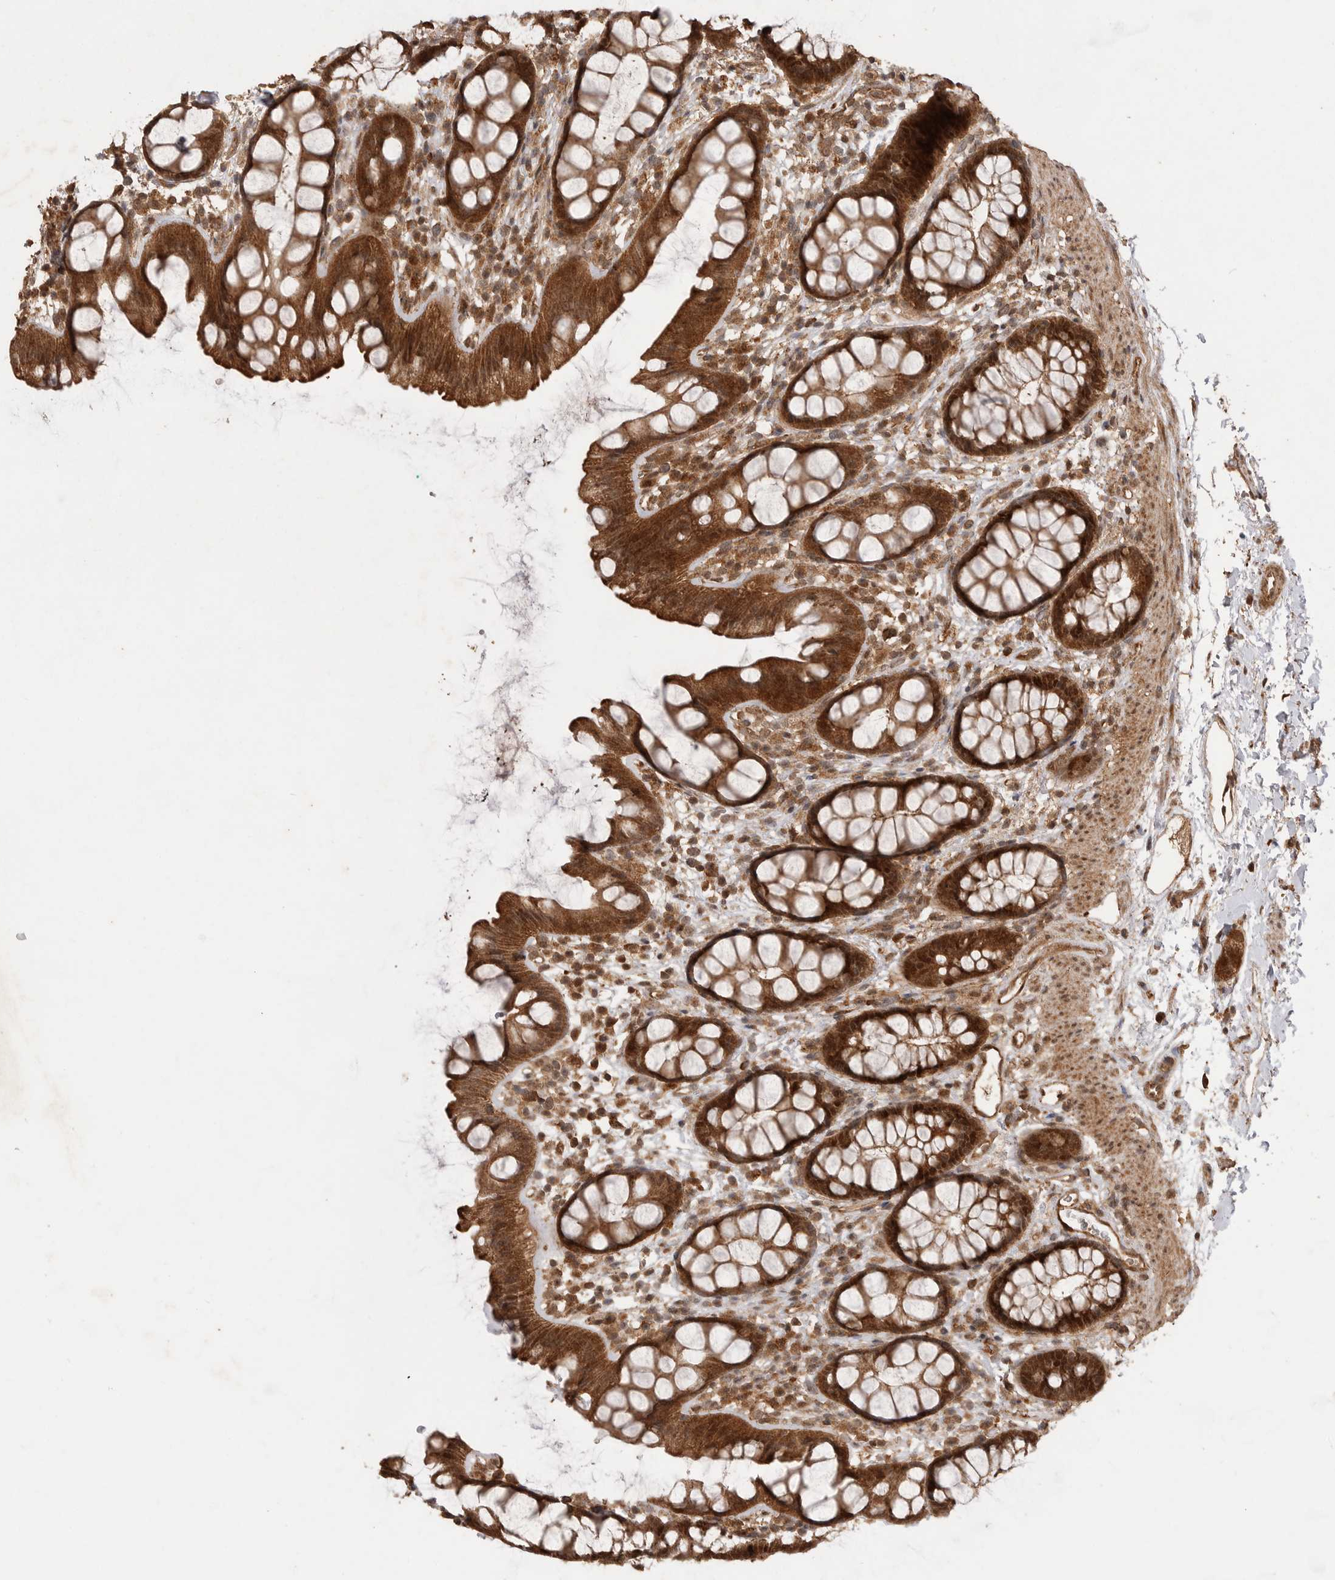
{"staining": {"intensity": "strong", "quantity": ">75%", "location": "cytoplasmic/membranous,nuclear"}, "tissue": "rectum", "cell_type": "Glandular cells", "image_type": "normal", "snomed": [{"axis": "morphology", "description": "Normal tissue, NOS"}, {"axis": "topography", "description": "Rectum"}], "caption": "DAB immunohistochemical staining of unremarkable human rectum reveals strong cytoplasmic/membranous,nuclear protein expression in approximately >75% of glandular cells. The protein of interest is stained brown, and the nuclei are stained in blue (DAB (3,3'-diaminobenzidine) IHC with brightfield microscopy, high magnification).", "gene": "BOC", "patient": {"sex": "female", "age": 65}}